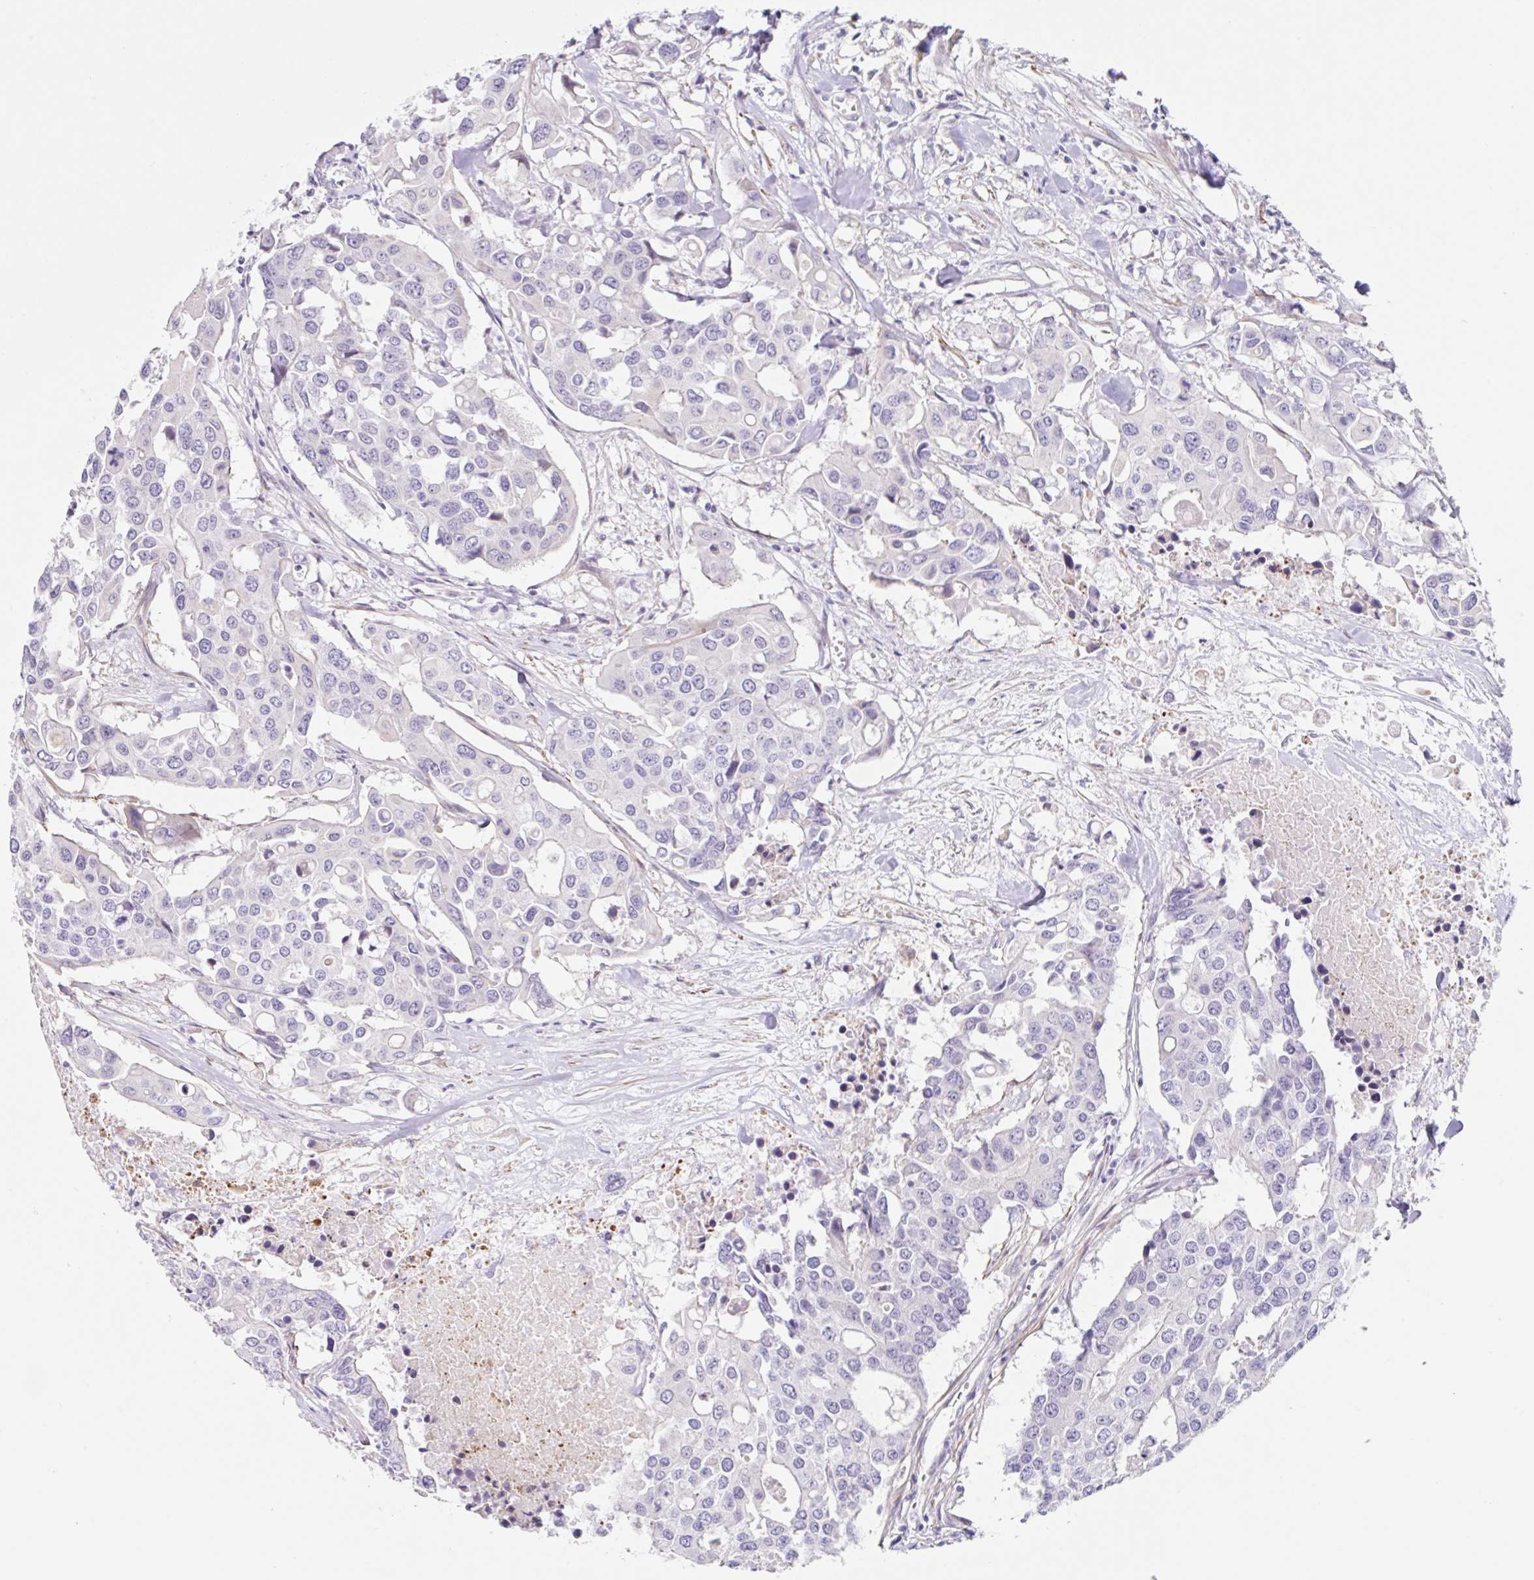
{"staining": {"intensity": "negative", "quantity": "none", "location": "none"}, "tissue": "colorectal cancer", "cell_type": "Tumor cells", "image_type": "cancer", "snomed": [{"axis": "morphology", "description": "Adenocarcinoma, NOS"}, {"axis": "topography", "description": "Colon"}], "caption": "Micrograph shows no significant protein expression in tumor cells of colorectal cancer.", "gene": "DCAF17", "patient": {"sex": "male", "age": 77}}